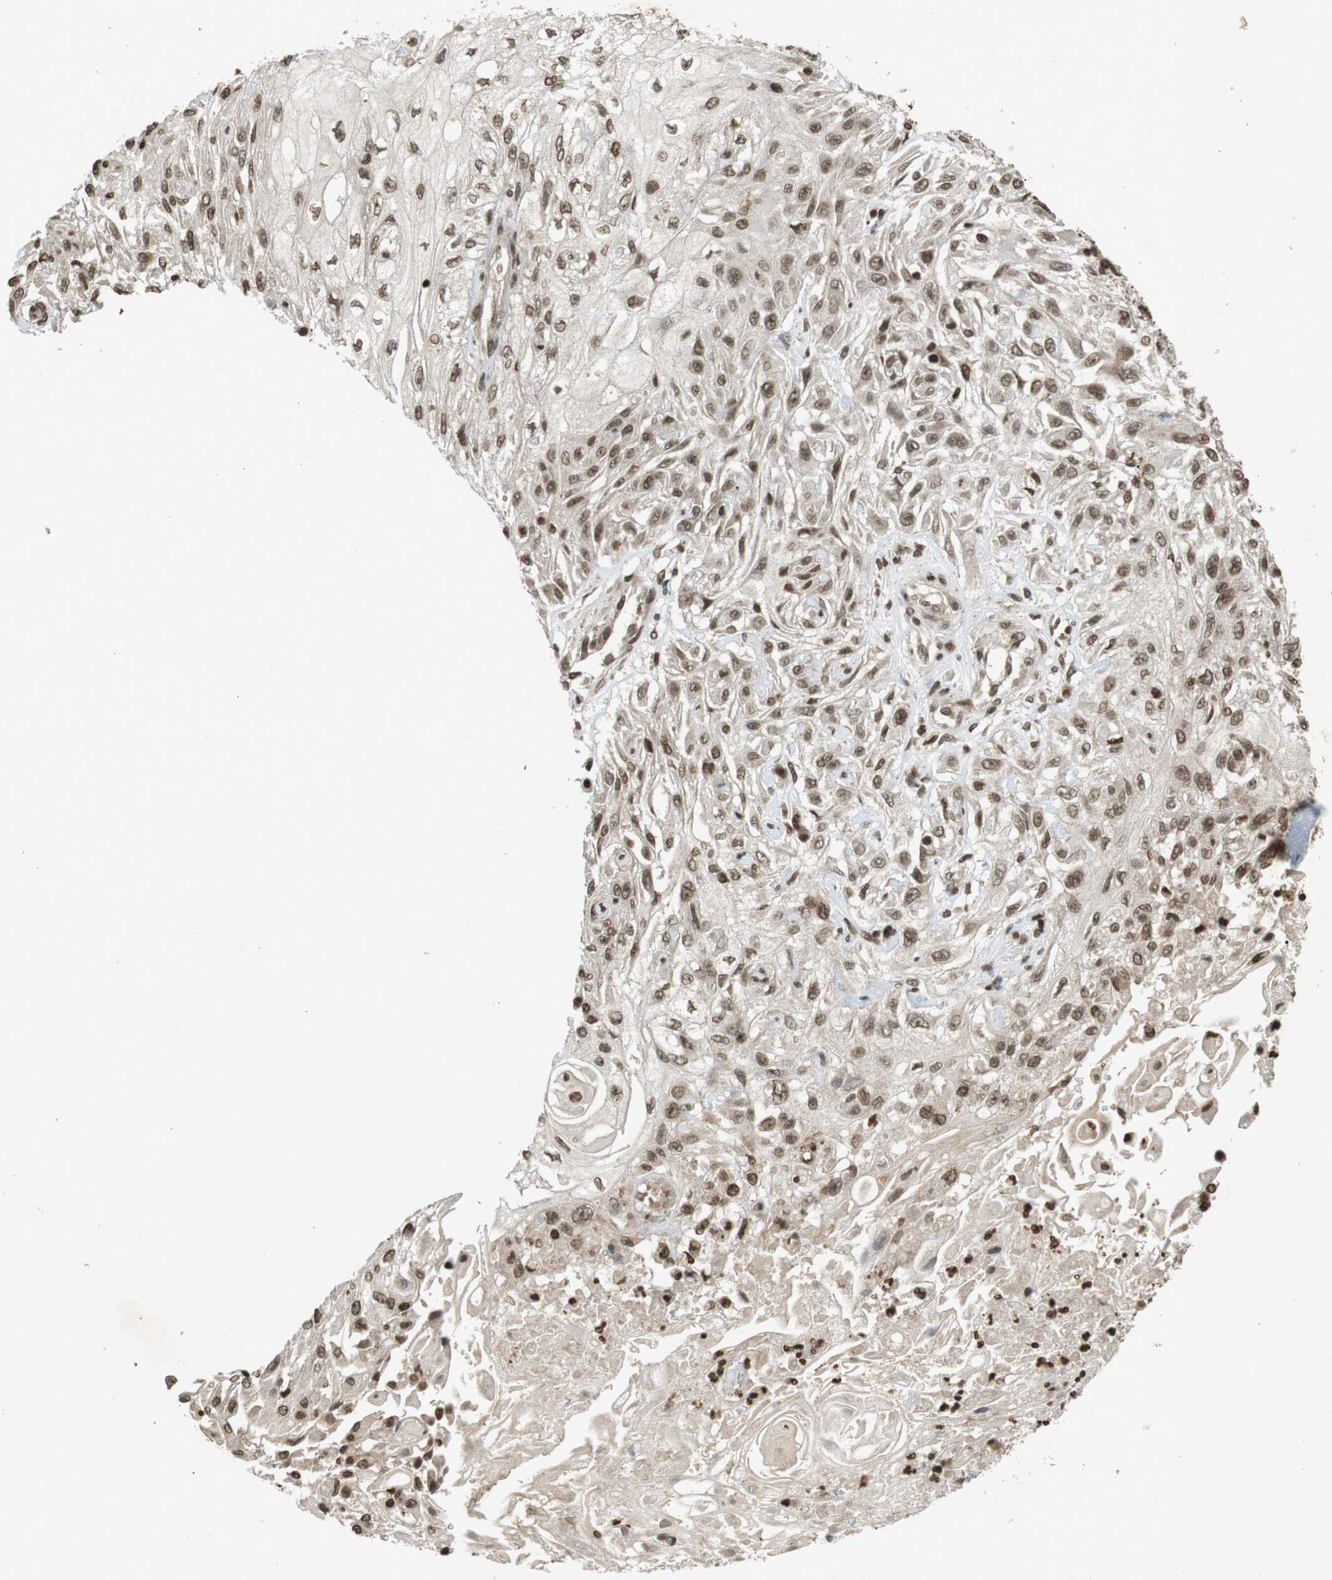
{"staining": {"intensity": "moderate", "quantity": ">75%", "location": "nuclear"}, "tissue": "skin cancer", "cell_type": "Tumor cells", "image_type": "cancer", "snomed": [{"axis": "morphology", "description": "Squamous cell carcinoma, NOS"}, {"axis": "topography", "description": "Skin"}], "caption": "Human squamous cell carcinoma (skin) stained with a protein marker exhibits moderate staining in tumor cells.", "gene": "ORC4", "patient": {"sex": "male", "age": 75}}